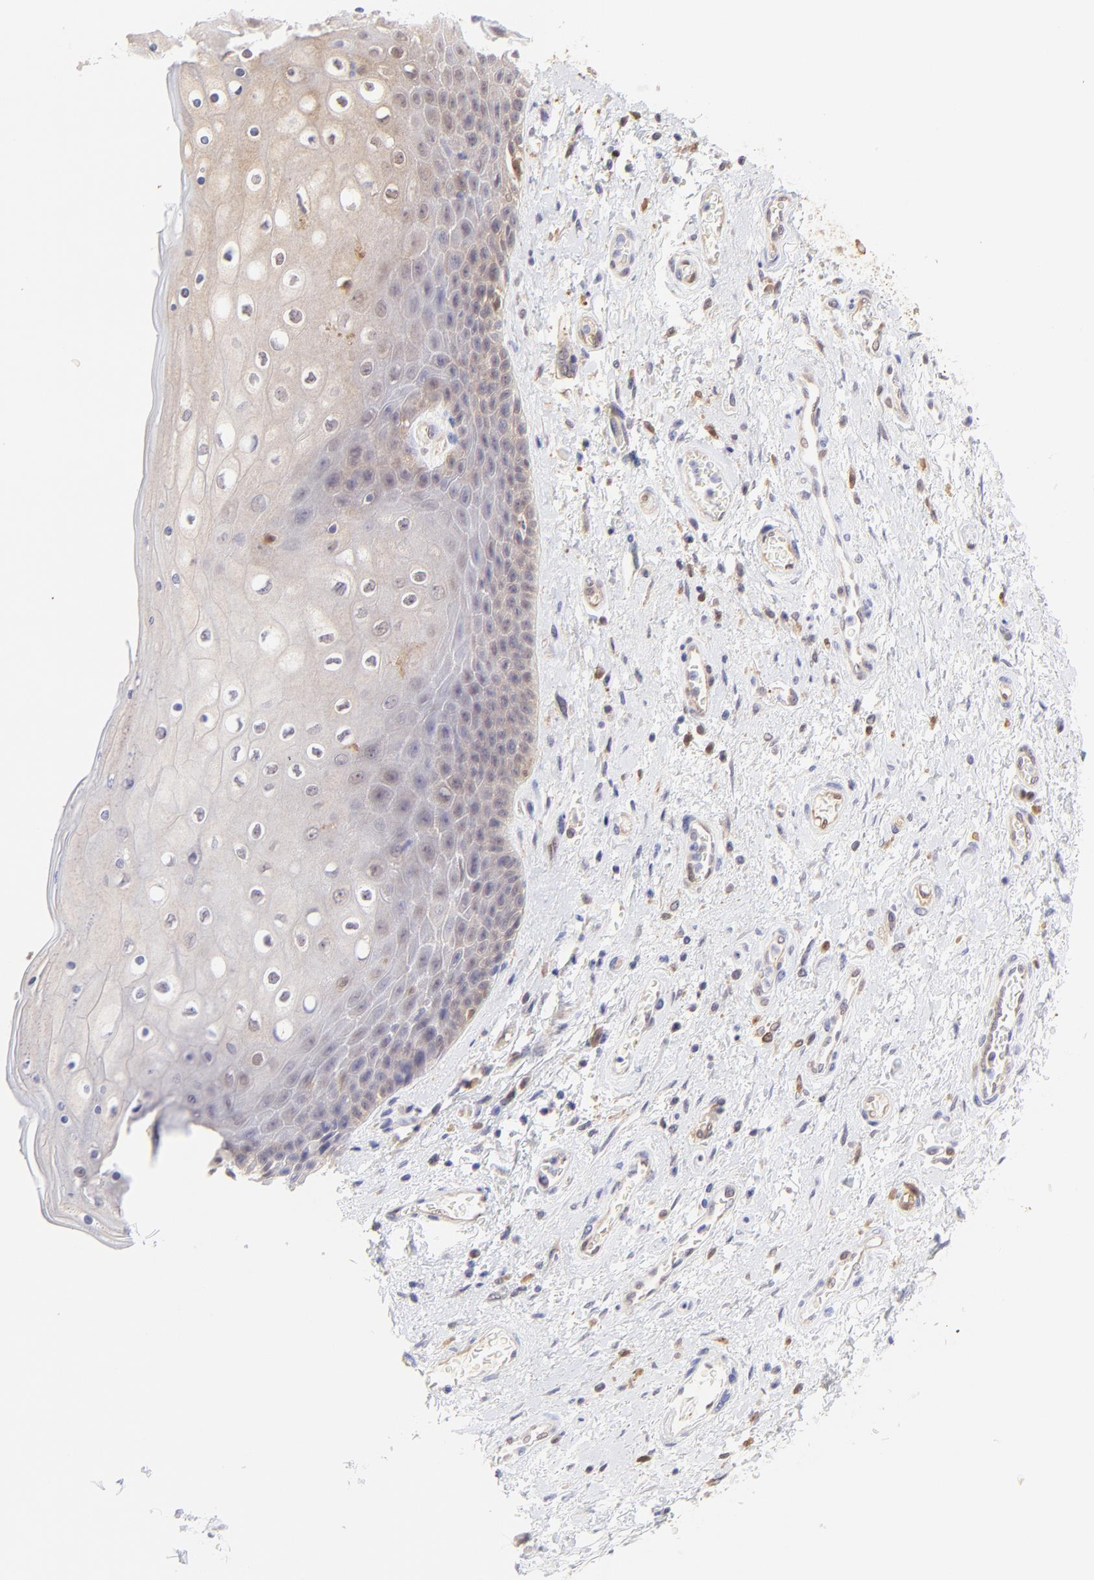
{"staining": {"intensity": "weak", "quantity": "25%-75%", "location": "cytoplasmic/membranous"}, "tissue": "skin", "cell_type": "Epidermal cells", "image_type": "normal", "snomed": [{"axis": "morphology", "description": "Normal tissue, NOS"}, {"axis": "topography", "description": "Anal"}], "caption": "Brown immunohistochemical staining in benign human skin exhibits weak cytoplasmic/membranous staining in about 25%-75% of epidermal cells.", "gene": "HYAL1", "patient": {"sex": "female", "age": 46}}